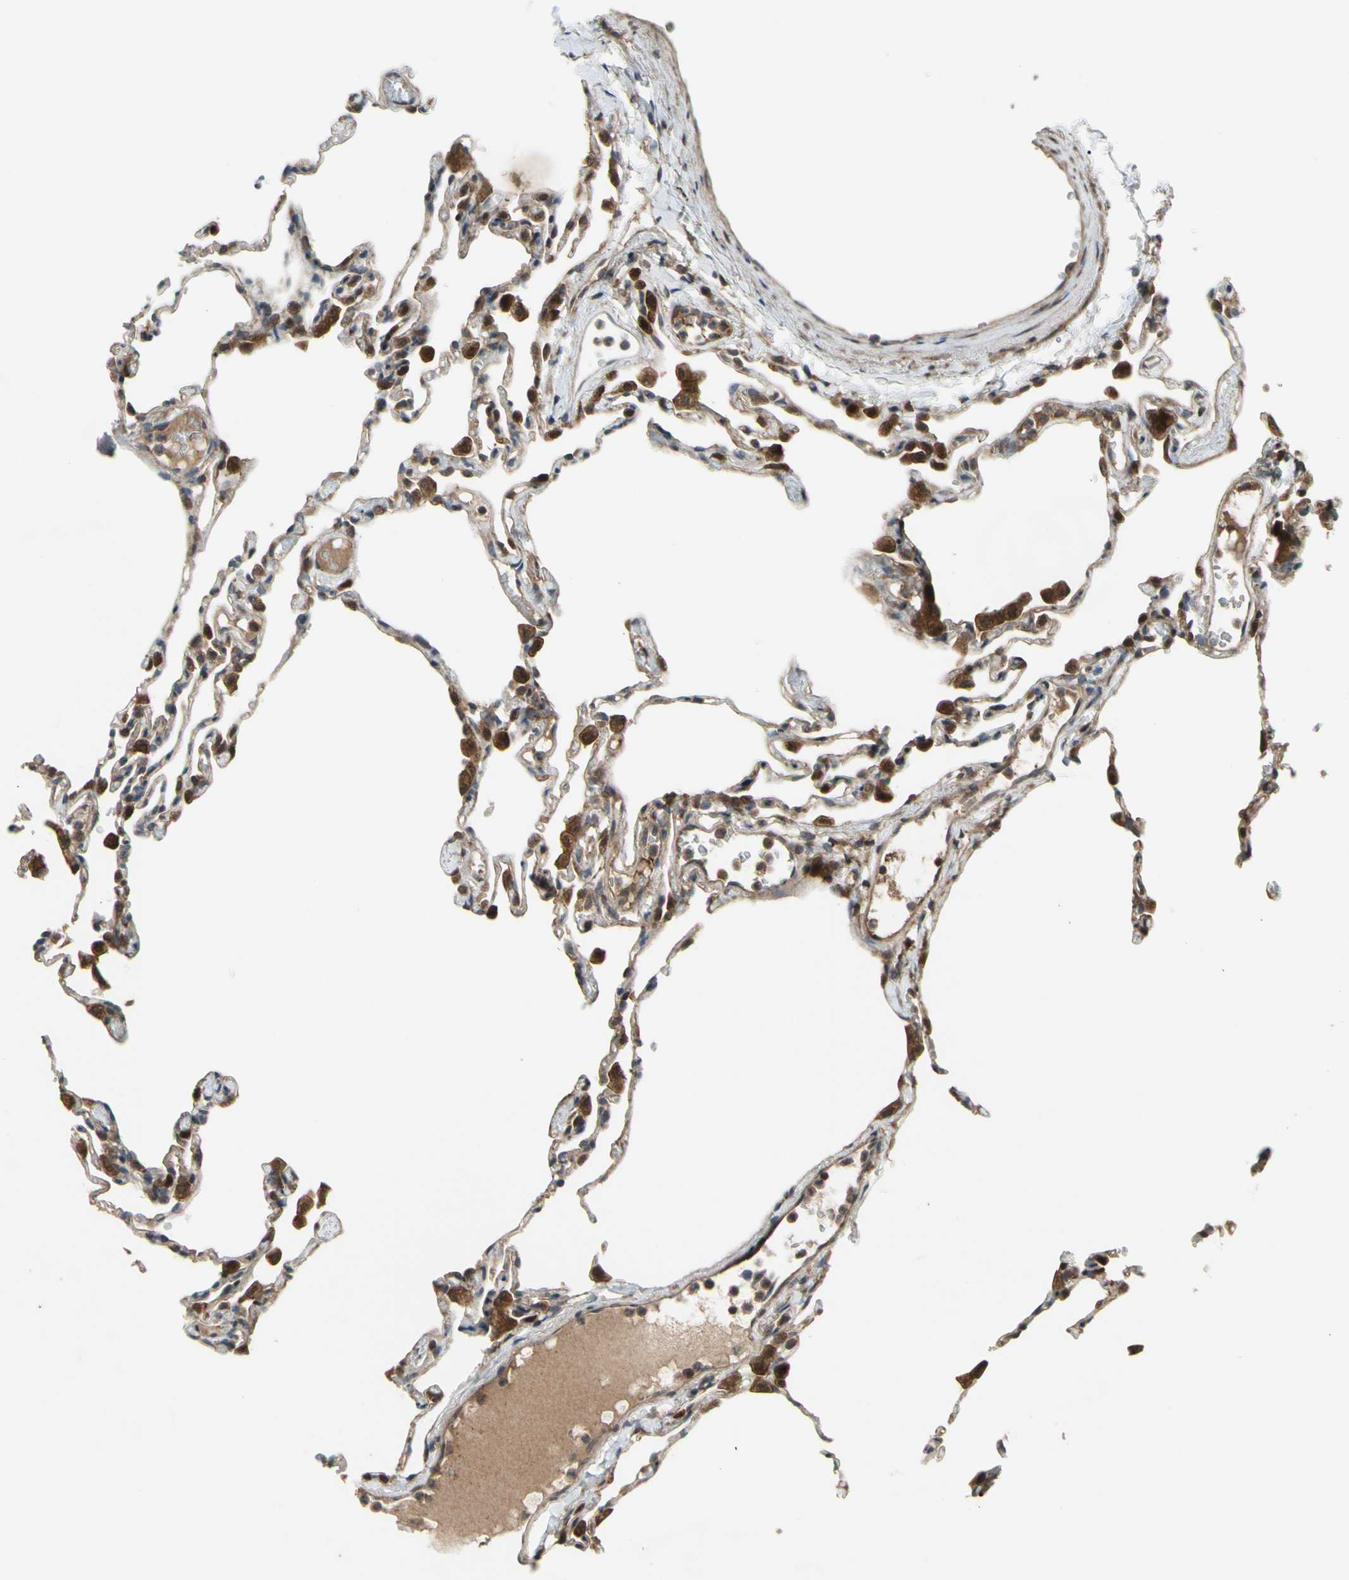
{"staining": {"intensity": "moderate", "quantity": "25%-75%", "location": "cytoplasmic/membranous,nuclear"}, "tissue": "lung", "cell_type": "Alveolar cells", "image_type": "normal", "snomed": [{"axis": "morphology", "description": "Normal tissue, NOS"}, {"axis": "topography", "description": "Lung"}], "caption": "Immunohistochemistry (IHC) micrograph of unremarkable lung: human lung stained using immunohistochemistry displays medium levels of moderate protein expression localized specifically in the cytoplasmic/membranous,nuclear of alveolar cells, appearing as a cytoplasmic/membranous,nuclear brown color.", "gene": "FLII", "patient": {"sex": "female", "age": 49}}